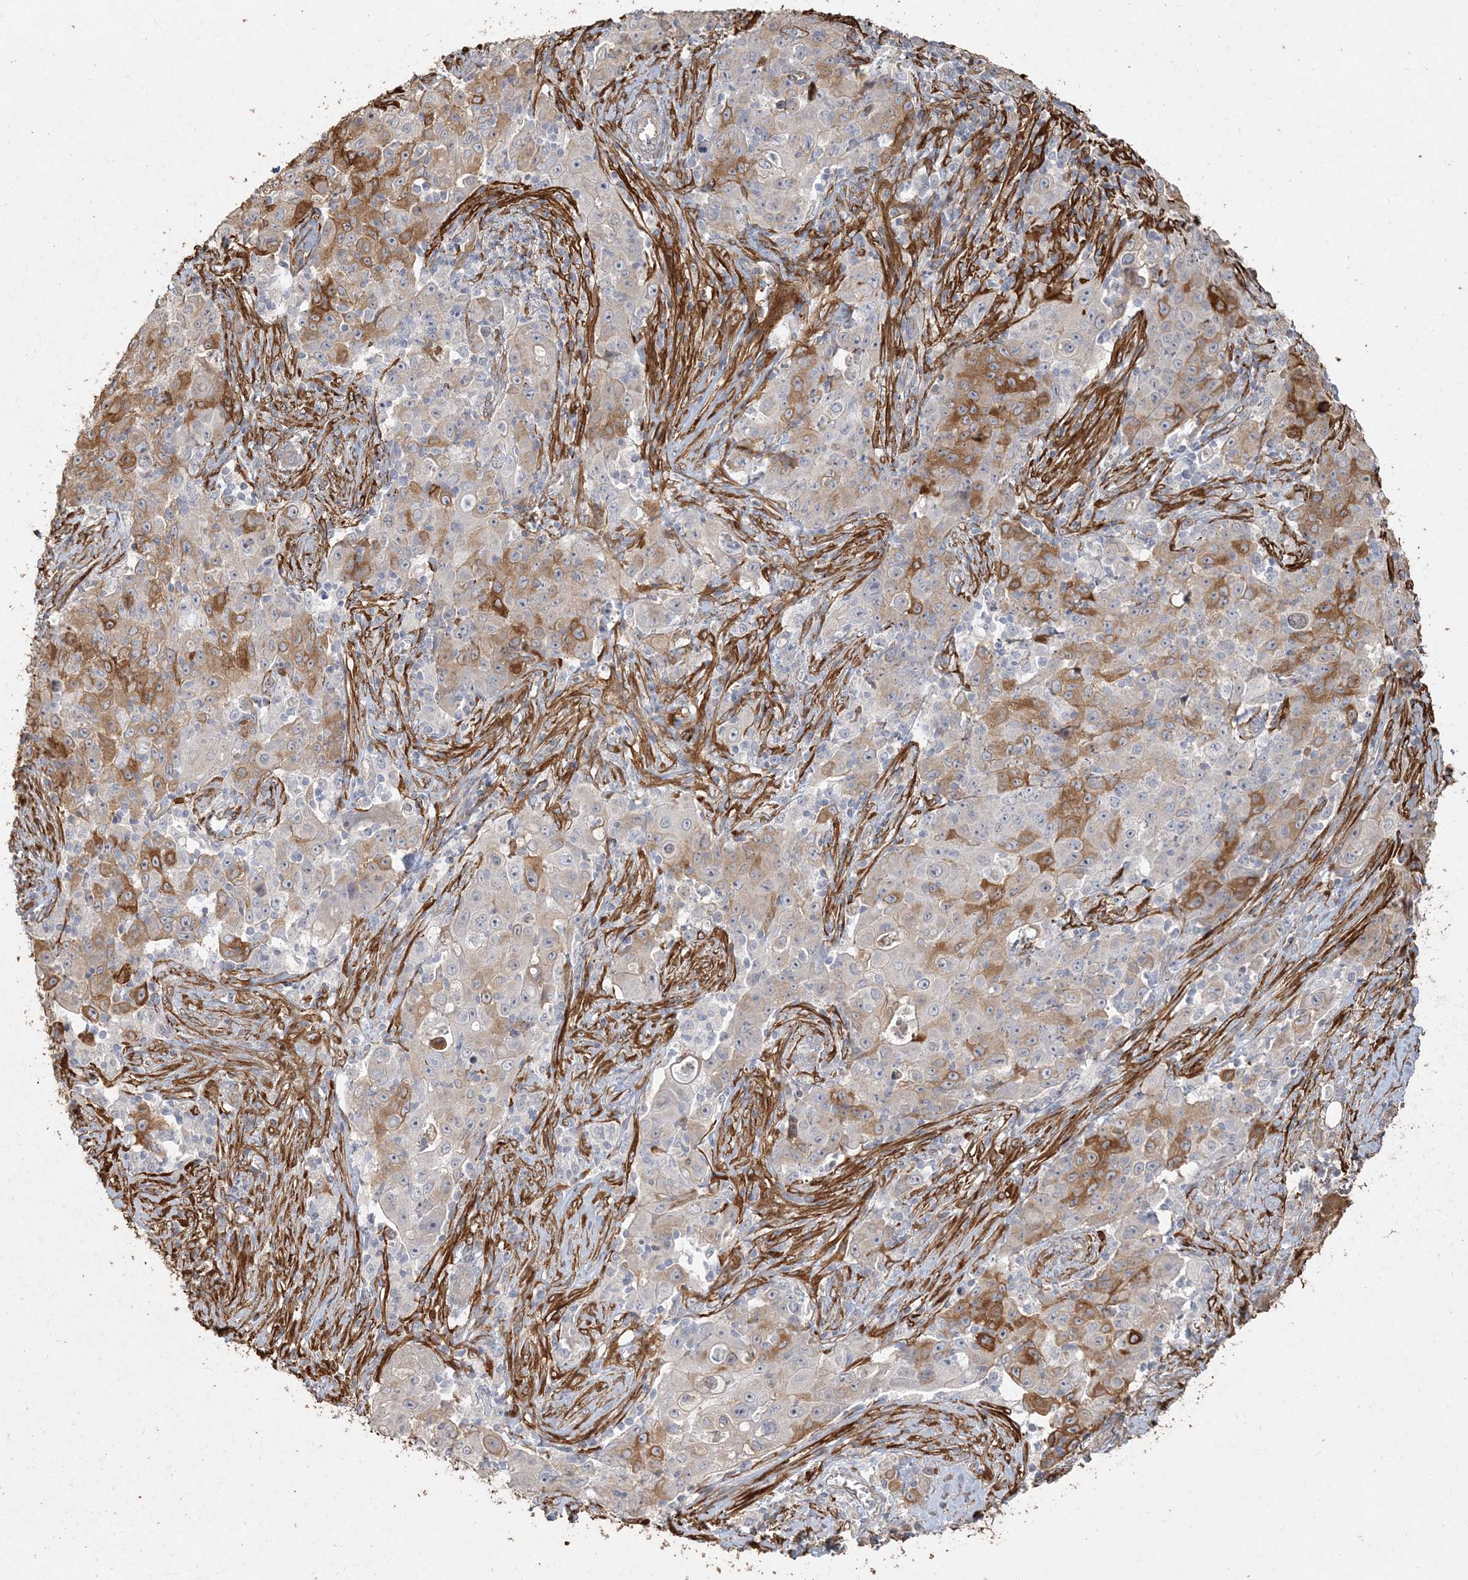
{"staining": {"intensity": "moderate", "quantity": "<25%", "location": "cytoplasmic/membranous"}, "tissue": "ovarian cancer", "cell_type": "Tumor cells", "image_type": "cancer", "snomed": [{"axis": "morphology", "description": "Carcinoma, endometroid"}, {"axis": "topography", "description": "Ovary"}], "caption": "Tumor cells show low levels of moderate cytoplasmic/membranous positivity in about <25% of cells in human endometroid carcinoma (ovarian).", "gene": "RNF145", "patient": {"sex": "female", "age": 42}}